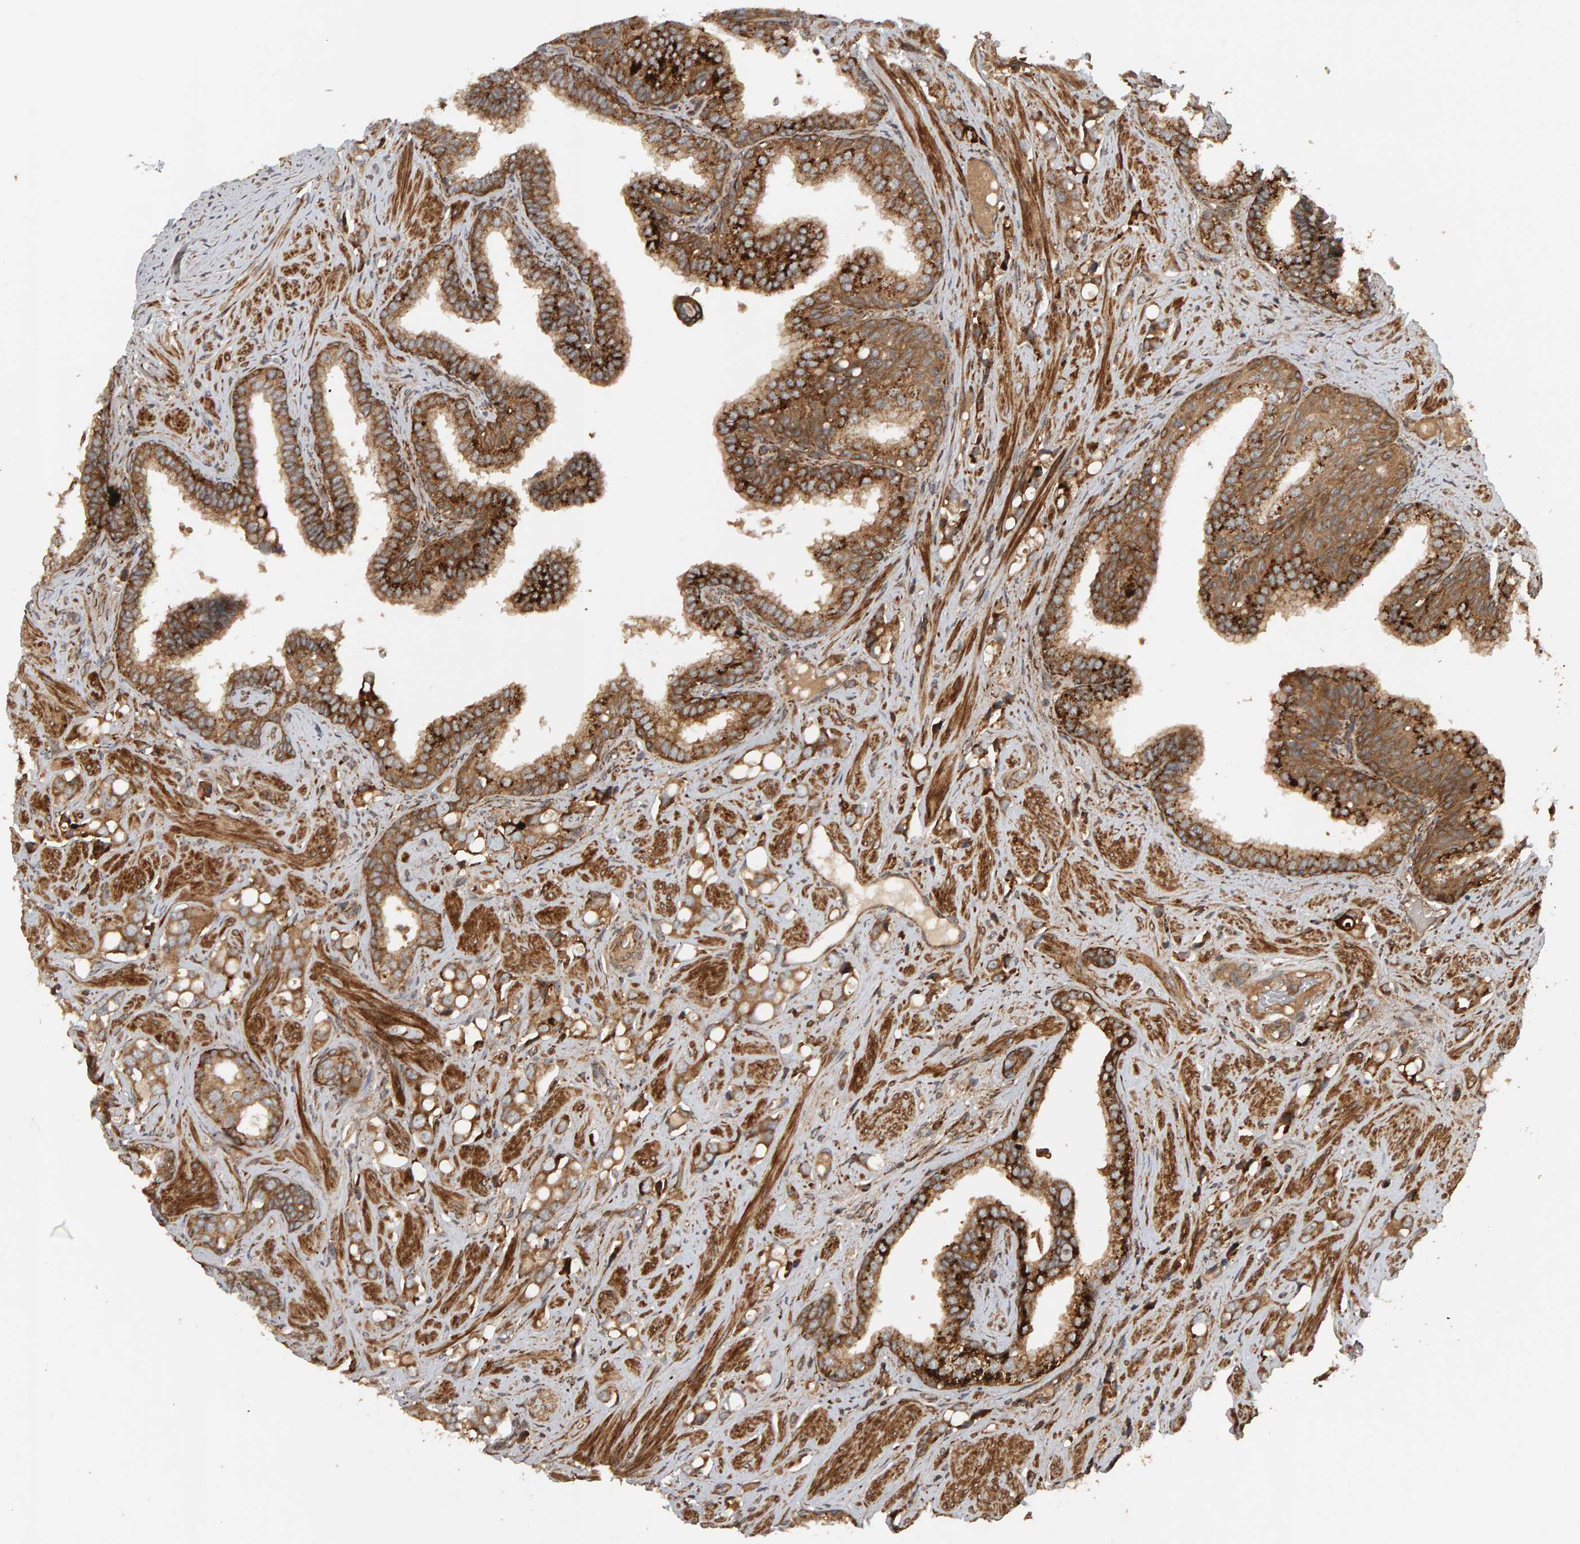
{"staining": {"intensity": "moderate", "quantity": ">75%", "location": "cytoplasmic/membranous"}, "tissue": "prostate cancer", "cell_type": "Tumor cells", "image_type": "cancer", "snomed": [{"axis": "morphology", "description": "Adenocarcinoma, High grade"}, {"axis": "topography", "description": "Prostate"}], "caption": "This histopathology image displays IHC staining of human prostate high-grade adenocarcinoma, with medium moderate cytoplasmic/membranous positivity in about >75% of tumor cells.", "gene": "ZFAND1", "patient": {"sex": "male", "age": 52}}